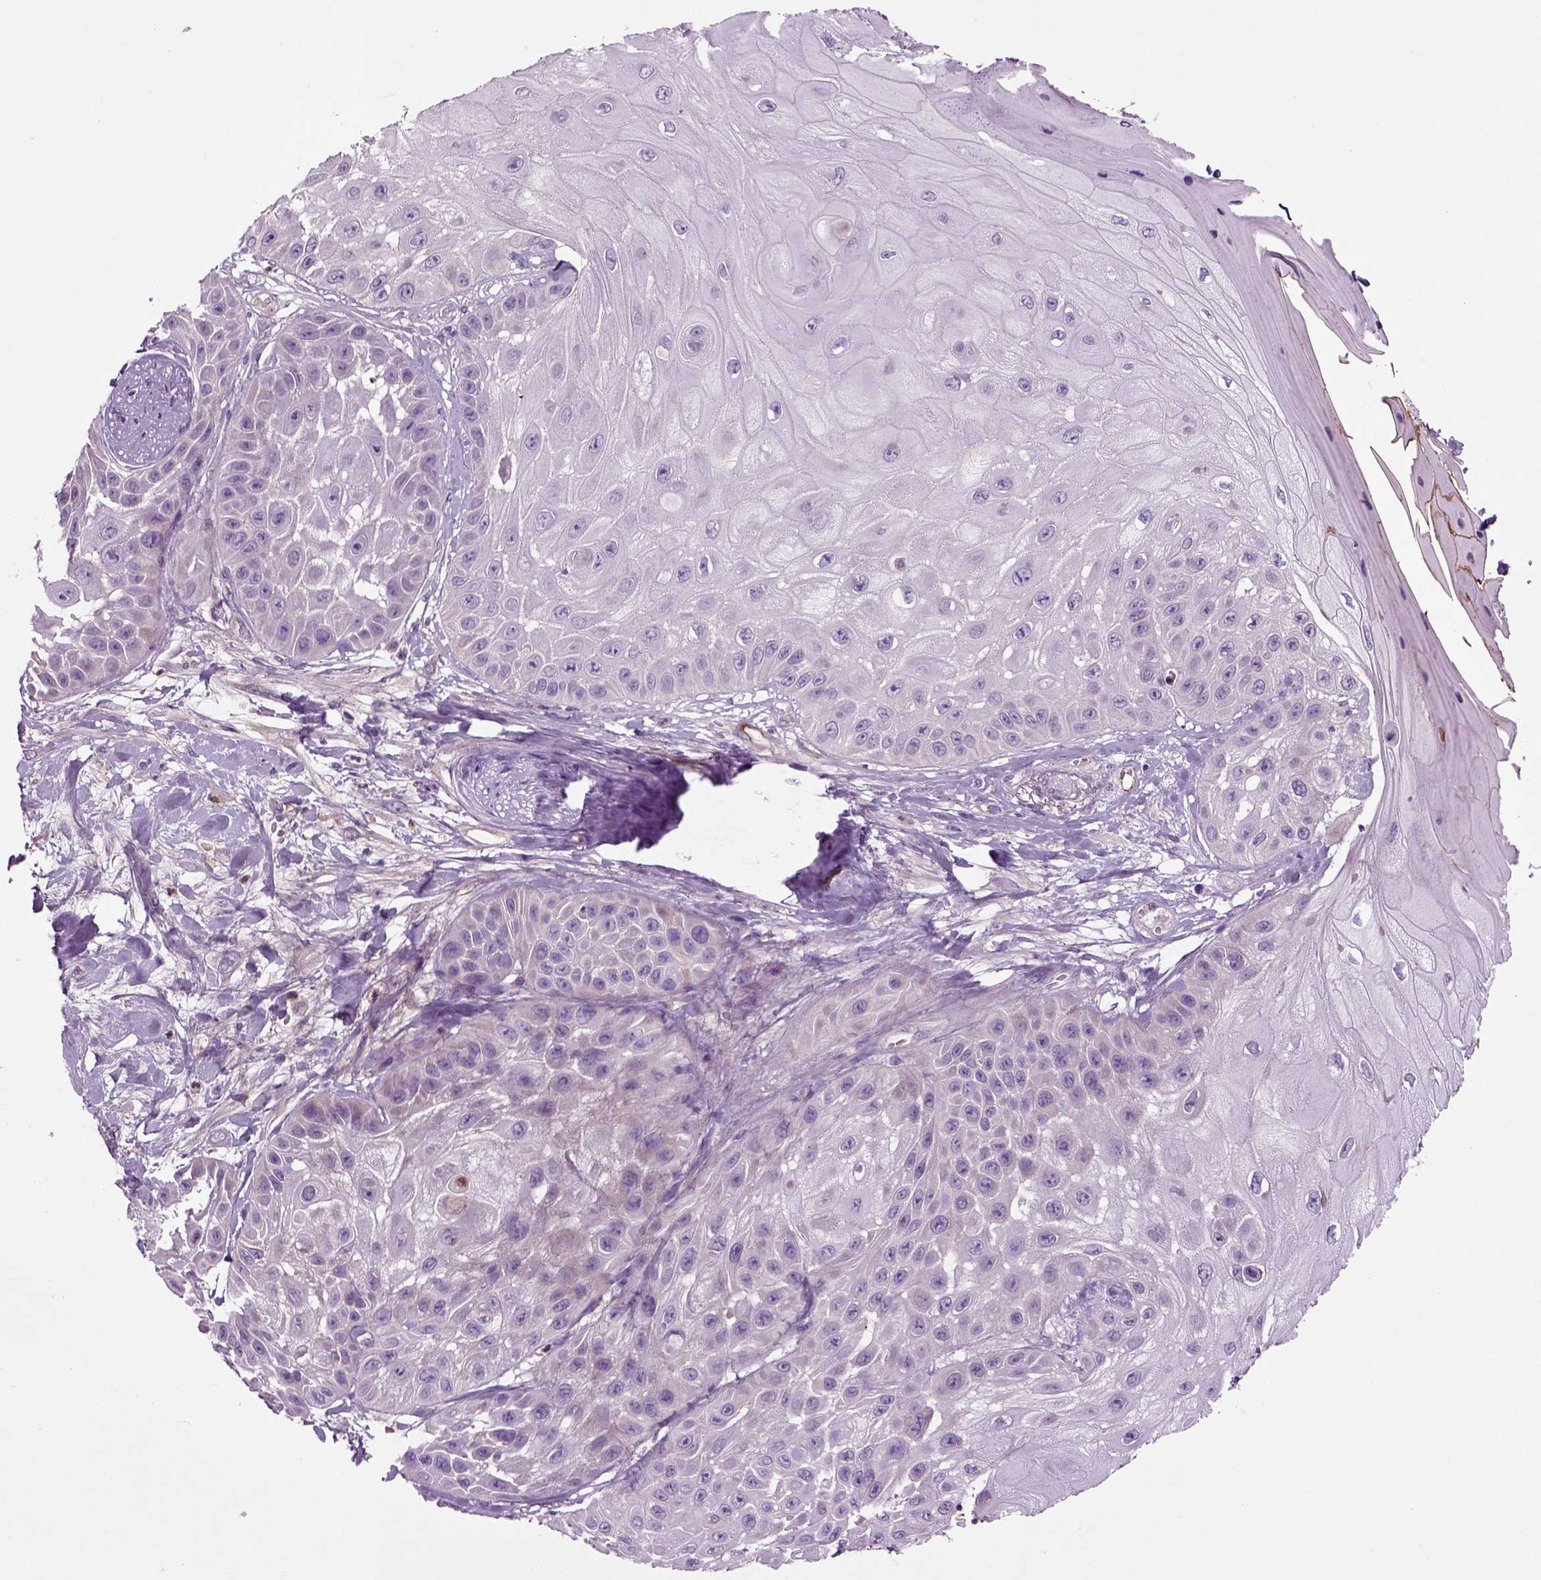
{"staining": {"intensity": "negative", "quantity": "none", "location": "none"}, "tissue": "skin cancer", "cell_type": "Tumor cells", "image_type": "cancer", "snomed": [{"axis": "morphology", "description": "Normal tissue, NOS"}, {"axis": "morphology", "description": "Squamous cell carcinoma, NOS"}, {"axis": "topography", "description": "Skin"}], "caption": "This is an immunohistochemistry micrograph of human skin squamous cell carcinoma. There is no staining in tumor cells.", "gene": "SPON1", "patient": {"sex": "male", "age": 79}}